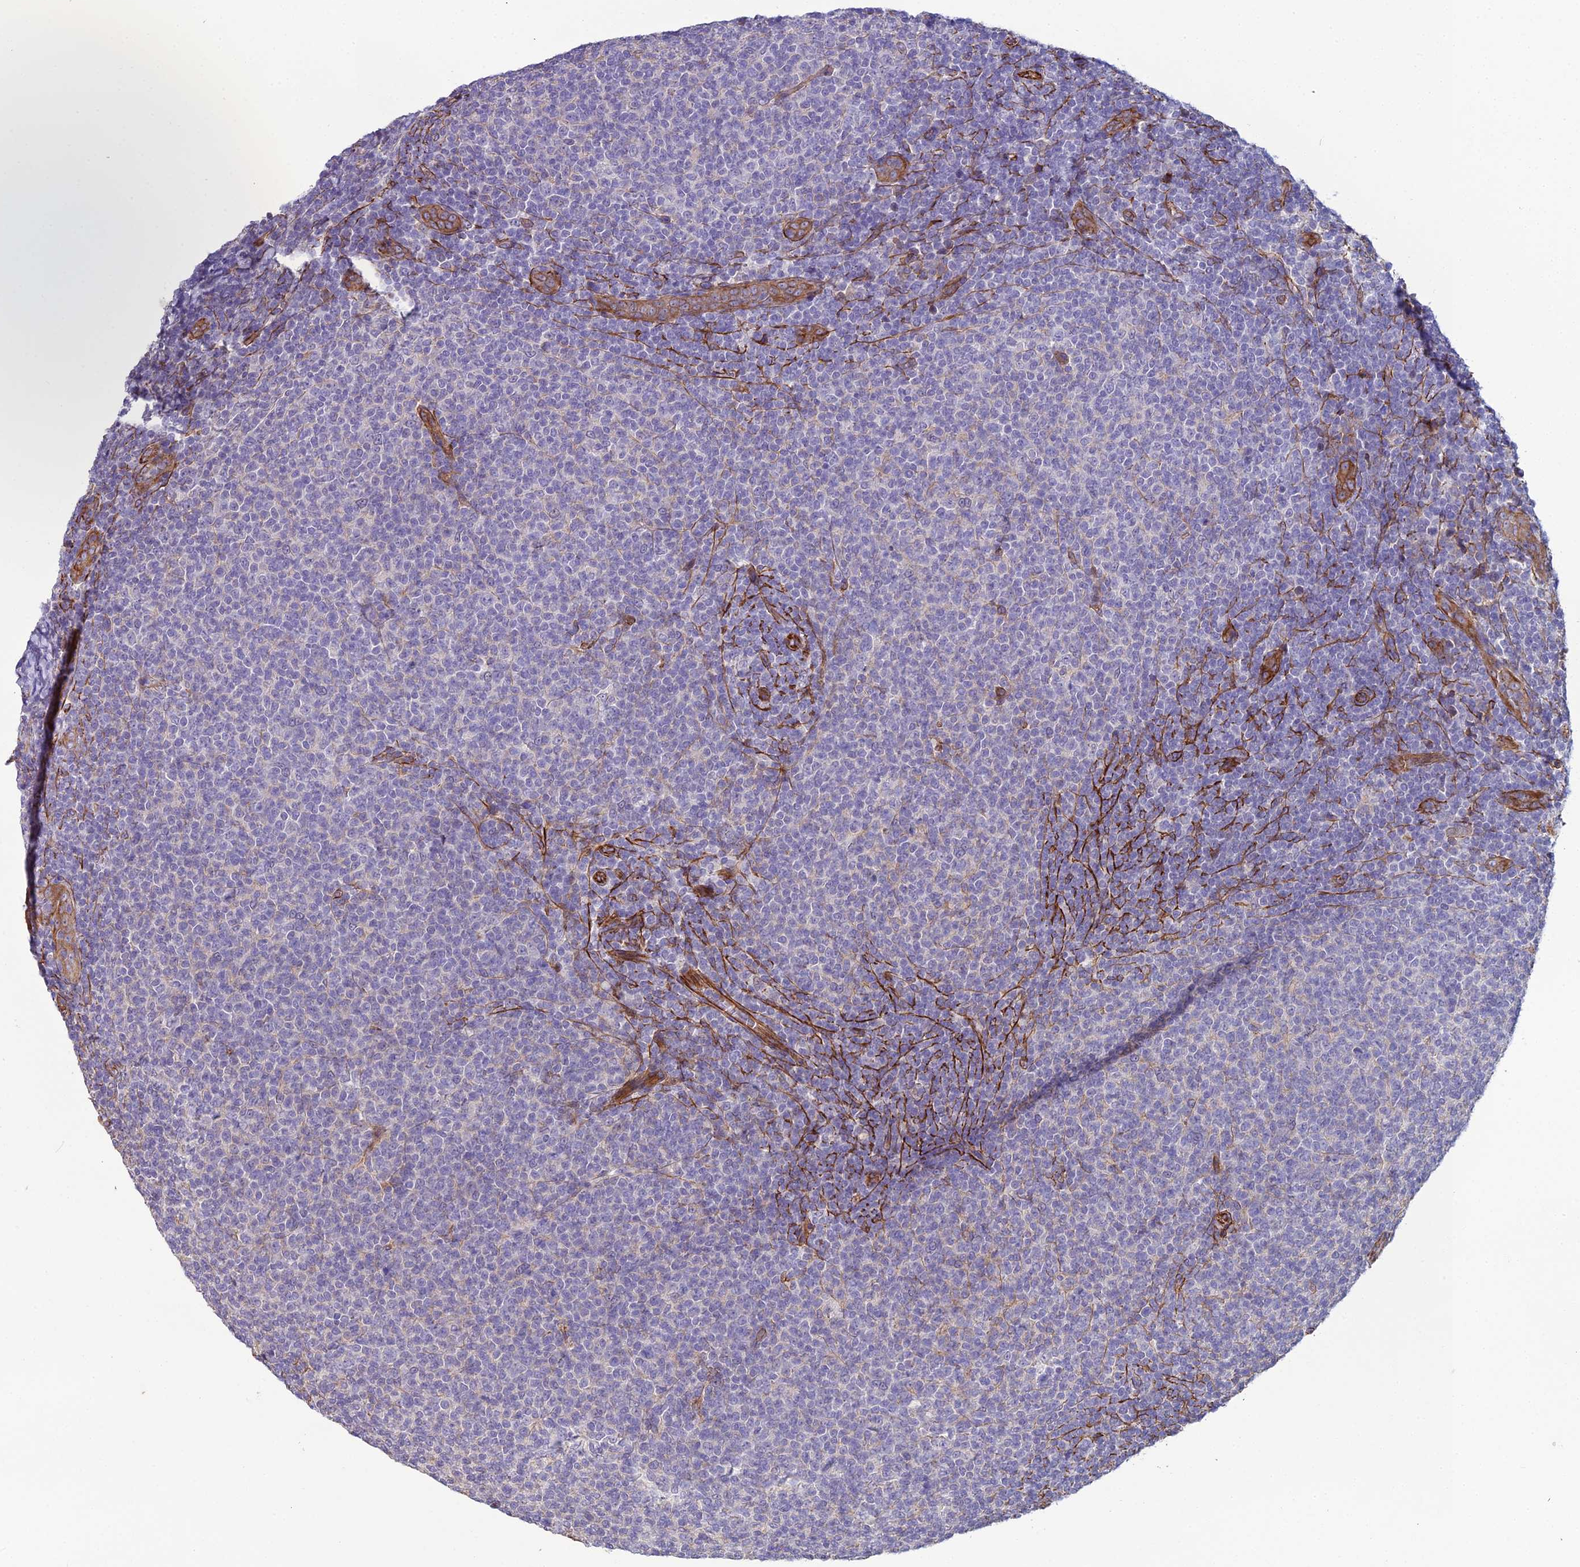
{"staining": {"intensity": "negative", "quantity": "none", "location": "none"}, "tissue": "lymphoma", "cell_type": "Tumor cells", "image_type": "cancer", "snomed": [{"axis": "morphology", "description": "Malignant lymphoma, non-Hodgkin's type, Low grade"}, {"axis": "topography", "description": "Lymph node"}], "caption": "Immunohistochemistry (IHC) histopathology image of human malignant lymphoma, non-Hodgkin's type (low-grade) stained for a protein (brown), which exhibits no positivity in tumor cells. The staining is performed using DAB (3,3'-diaminobenzidine) brown chromogen with nuclei counter-stained in using hematoxylin.", "gene": "CFAP47", "patient": {"sex": "male", "age": 66}}